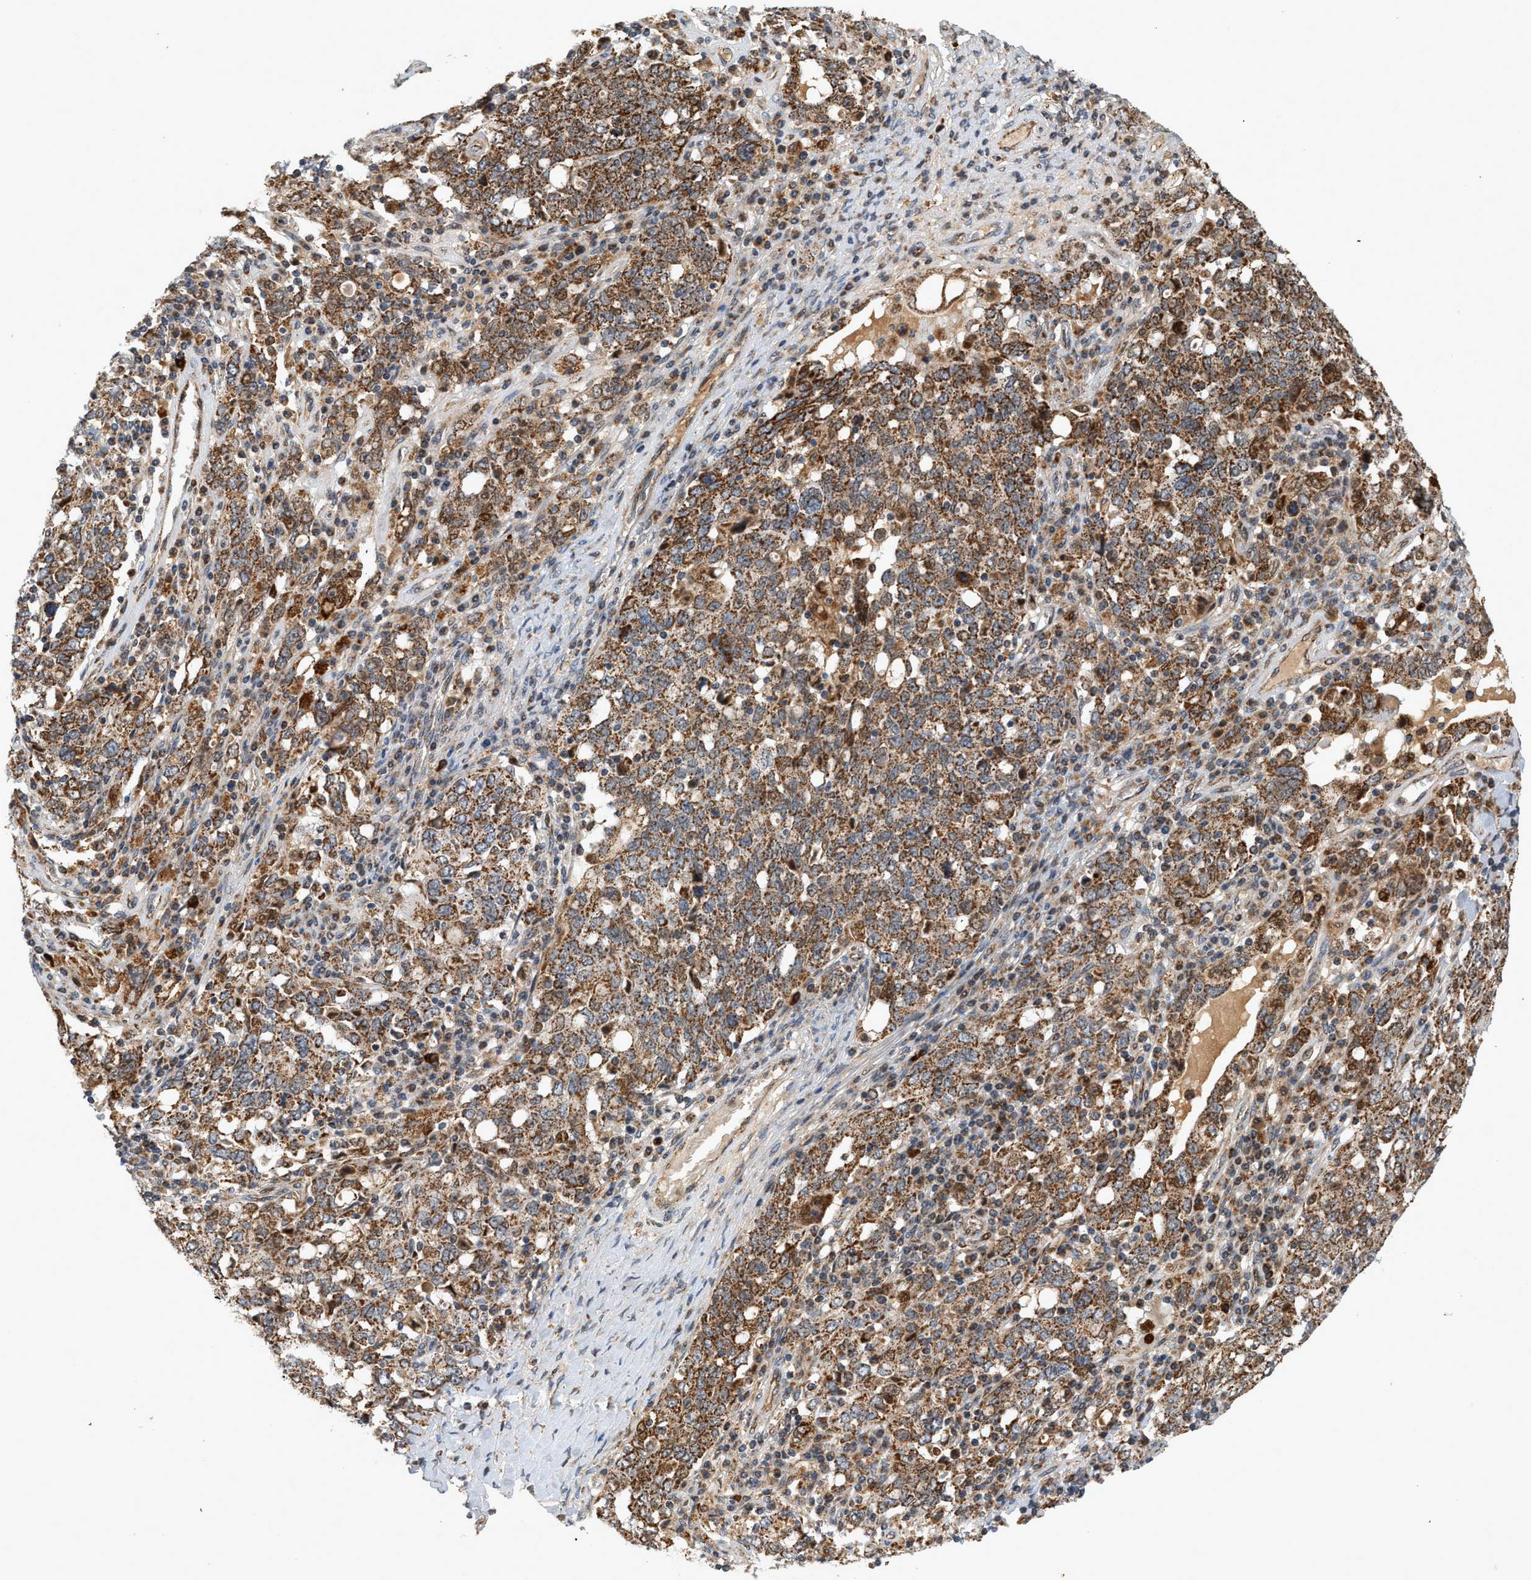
{"staining": {"intensity": "moderate", "quantity": ">75%", "location": "cytoplasmic/membranous"}, "tissue": "ovarian cancer", "cell_type": "Tumor cells", "image_type": "cancer", "snomed": [{"axis": "morphology", "description": "Carcinoma, endometroid"}, {"axis": "topography", "description": "Ovary"}], "caption": "Immunohistochemical staining of endometroid carcinoma (ovarian) demonstrates moderate cytoplasmic/membranous protein positivity in approximately >75% of tumor cells.", "gene": "MCU", "patient": {"sex": "female", "age": 62}}